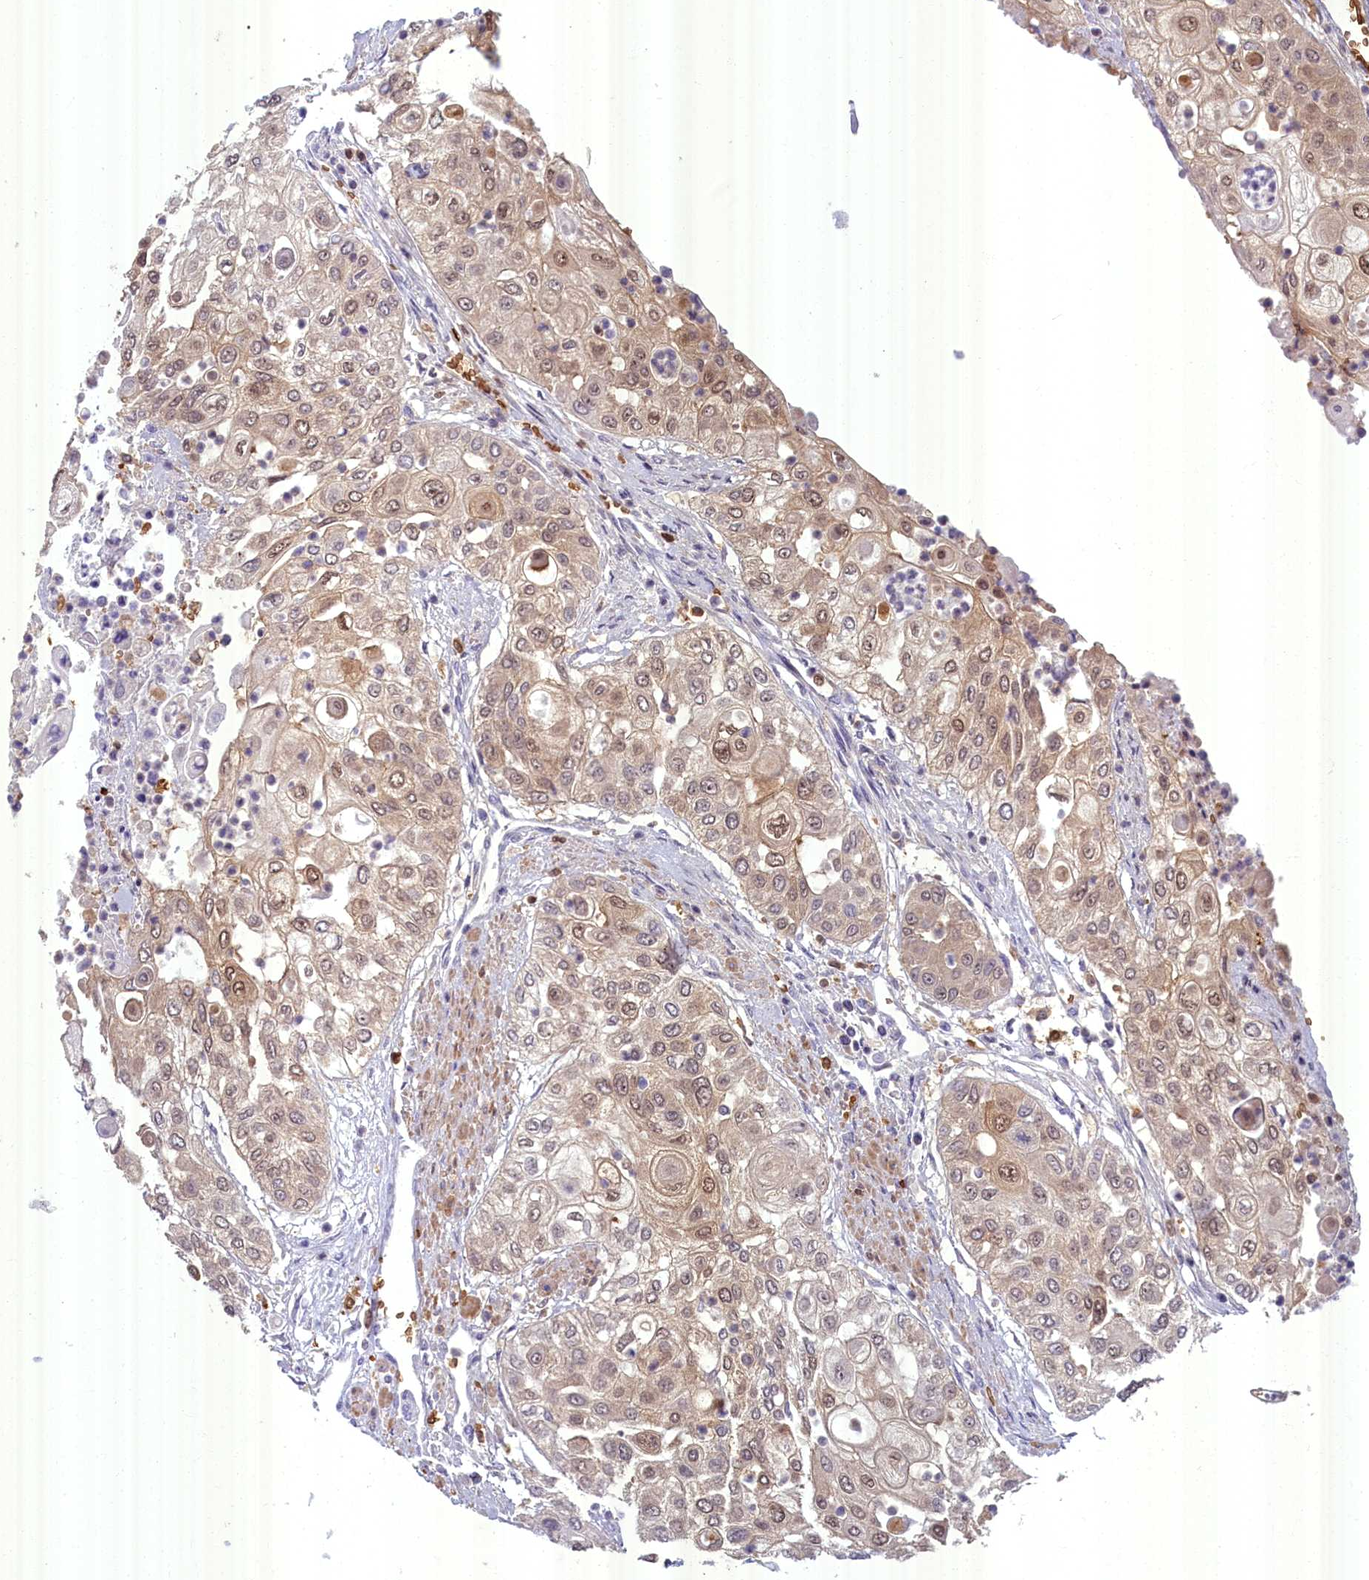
{"staining": {"intensity": "weak", "quantity": ">75%", "location": "cytoplasmic/membranous,nuclear"}, "tissue": "urothelial cancer", "cell_type": "Tumor cells", "image_type": "cancer", "snomed": [{"axis": "morphology", "description": "Urothelial carcinoma, High grade"}, {"axis": "topography", "description": "Urinary bladder"}], "caption": "An image of human urothelial cancer stained for a protein reveals weak cytoplasmic/membranous and nuclear brown staining in tumor cells.", "gene": "BLVRB", "patient": {"sex": "female", "age": 79}}